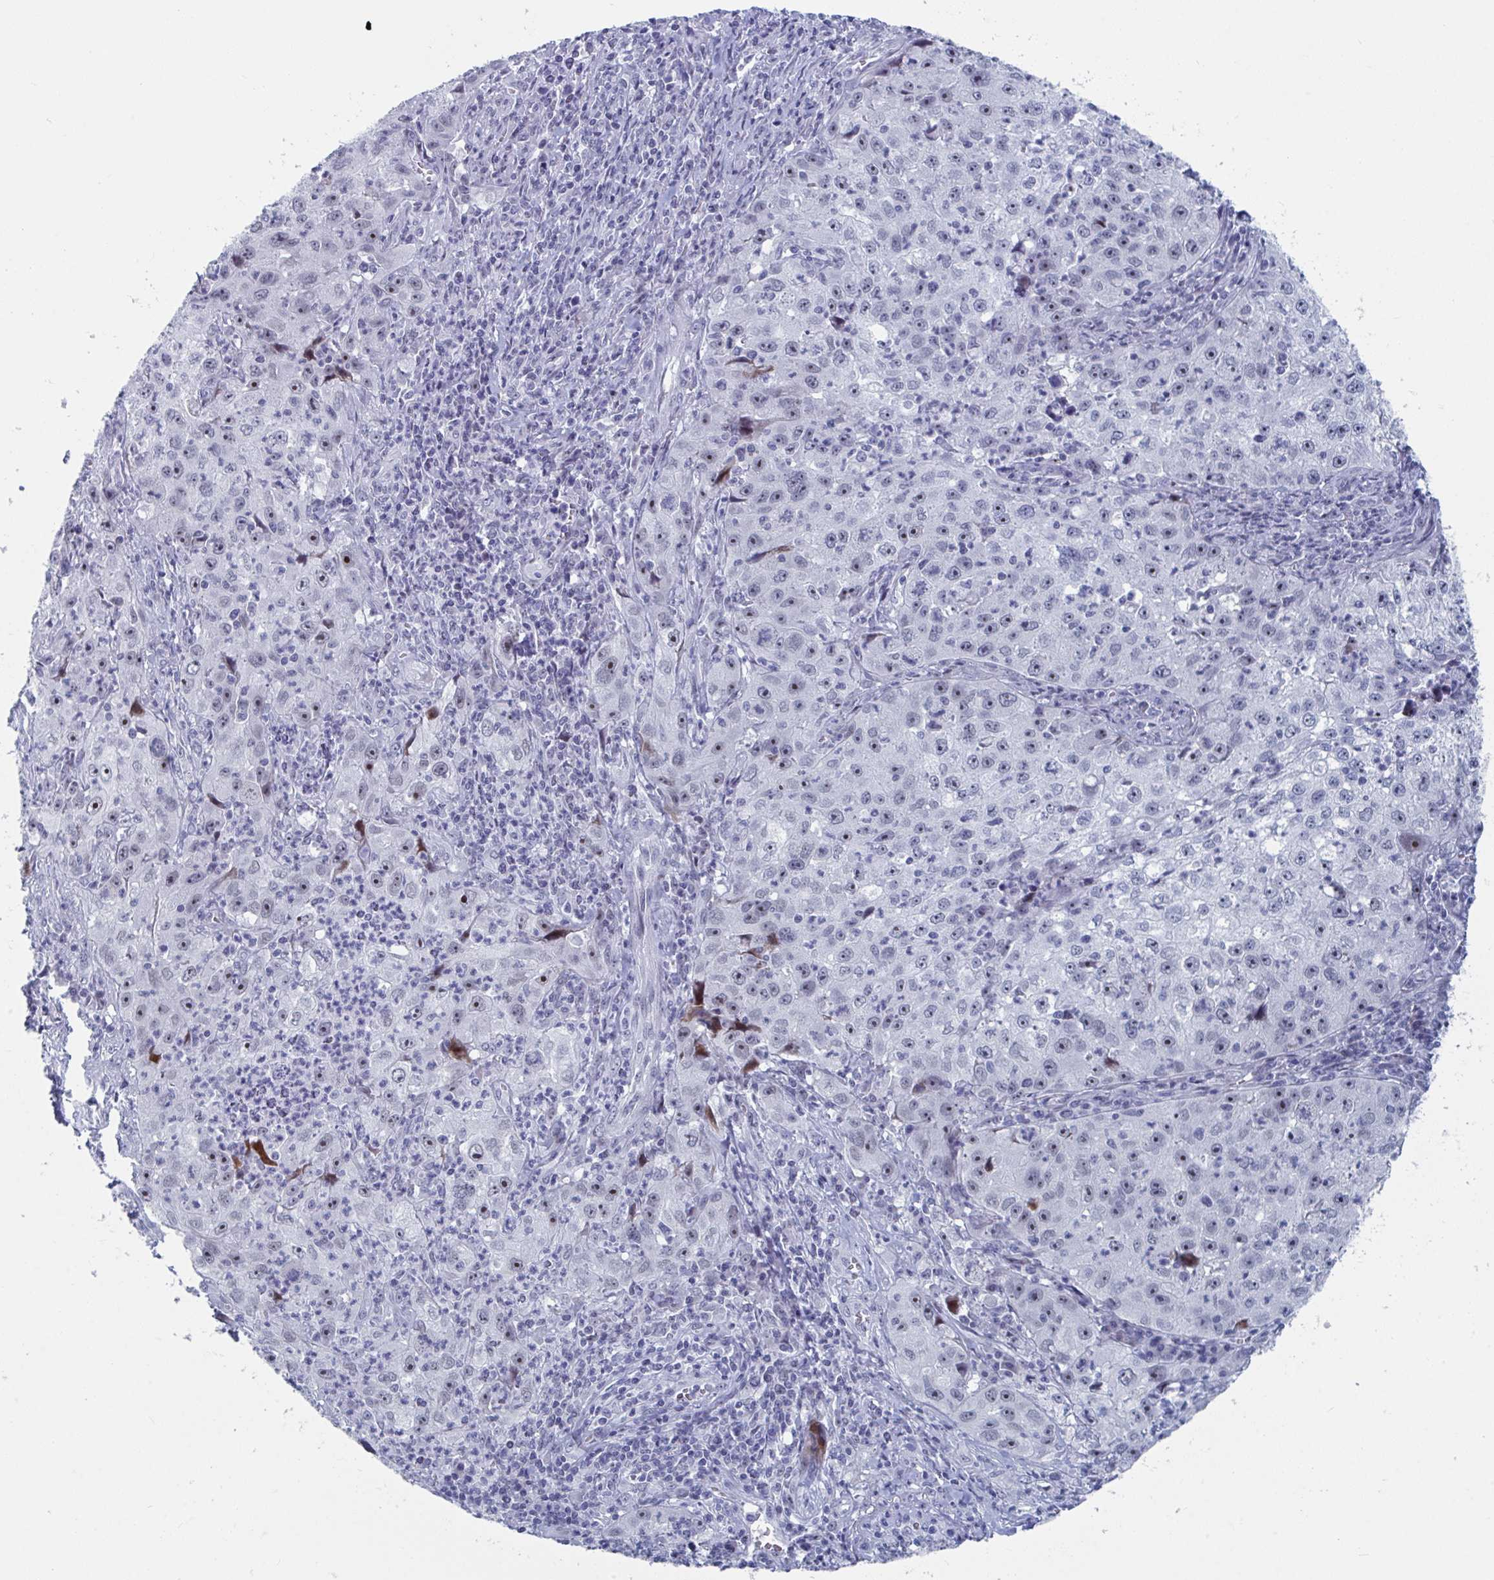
{"staining": {"intensity": "moderate", "quantity": "<25%", "location": "nuclear"}, "tissue": "lung cancer", "cell_type": "Tumor cells", "image_type": "cancer", "snomed": [{"axis": "morphology", "description": "Squamous cell carcinoma, NOS"}, {"axis": "topography", "description": "Lung"}], "caption": "IHC image of human lung cancer (squamous cell carcinoma) stained for a protein (brown), which displays low levels of moderate nuclear positivity in approximately <25% of tumor cells.", "gene": "NR1H2", "patient": {"sex": "male", "age": 71}}